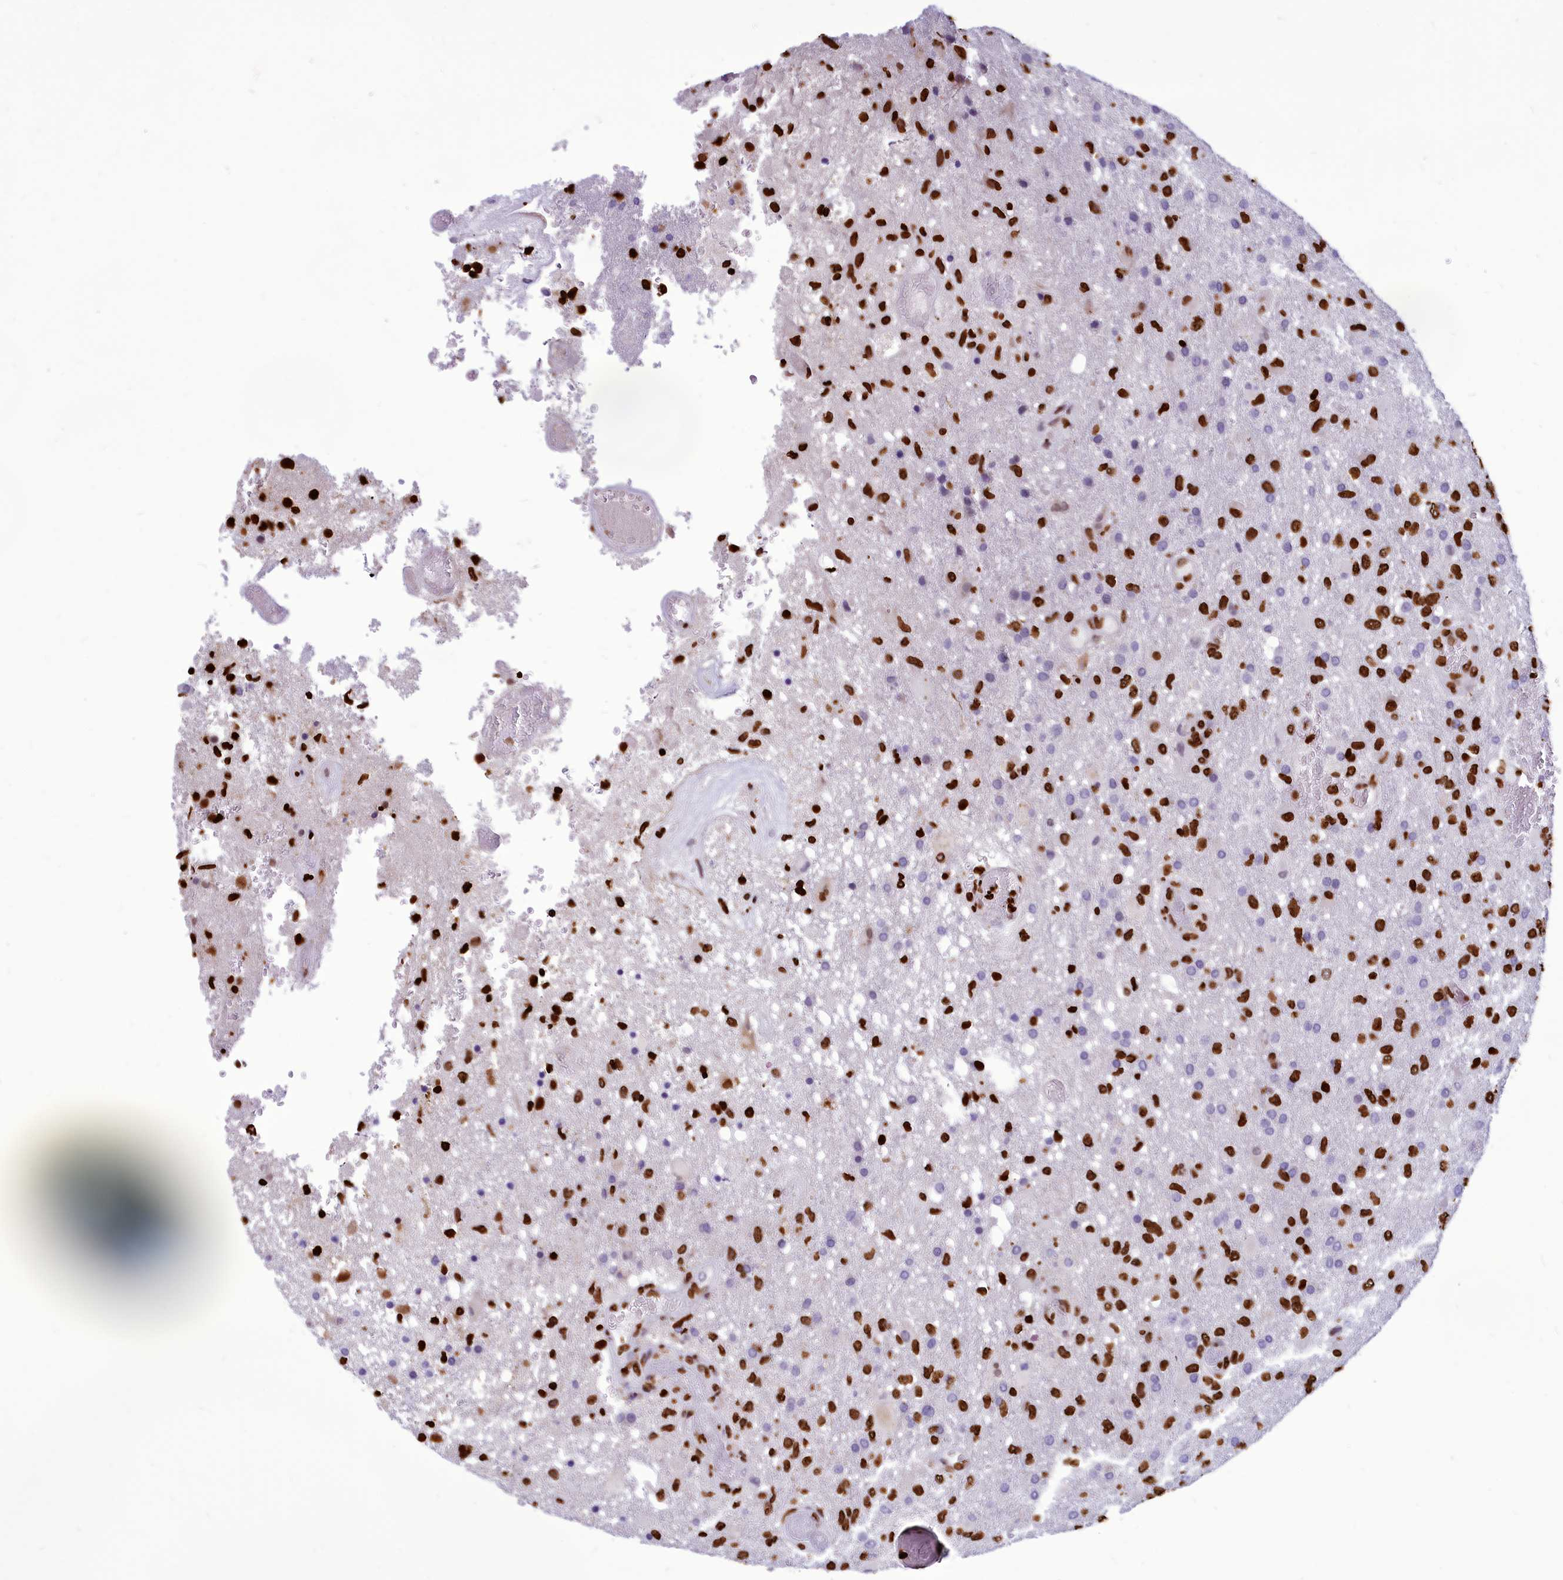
{"staining": {"intensity": "strong", "quantity": "25%-75%", "location": "nuclear"}, "tissue": "glioma", "cell_type": "Tumor cells", "image_type": "cancer", "snomed": [{"axis": "morphology", "description": "Glioma, malignant, High grade"}, {"axis": "topography", "description": "Brain"}], "caption": "Immunohistochemistry (IHC) staining of malignant glioma (high-grade), which shows high levels of strong nuclear positivity in approximately 25%-75% of tumor cells indicating strong nuclear protein positivity. The staining was performed using DAB (brown) for protein detection and nuclei were counterstained in hematoxylin (blue).", "gene": "AKAP17A", "patient": {"sex": "female", "age": 74}}